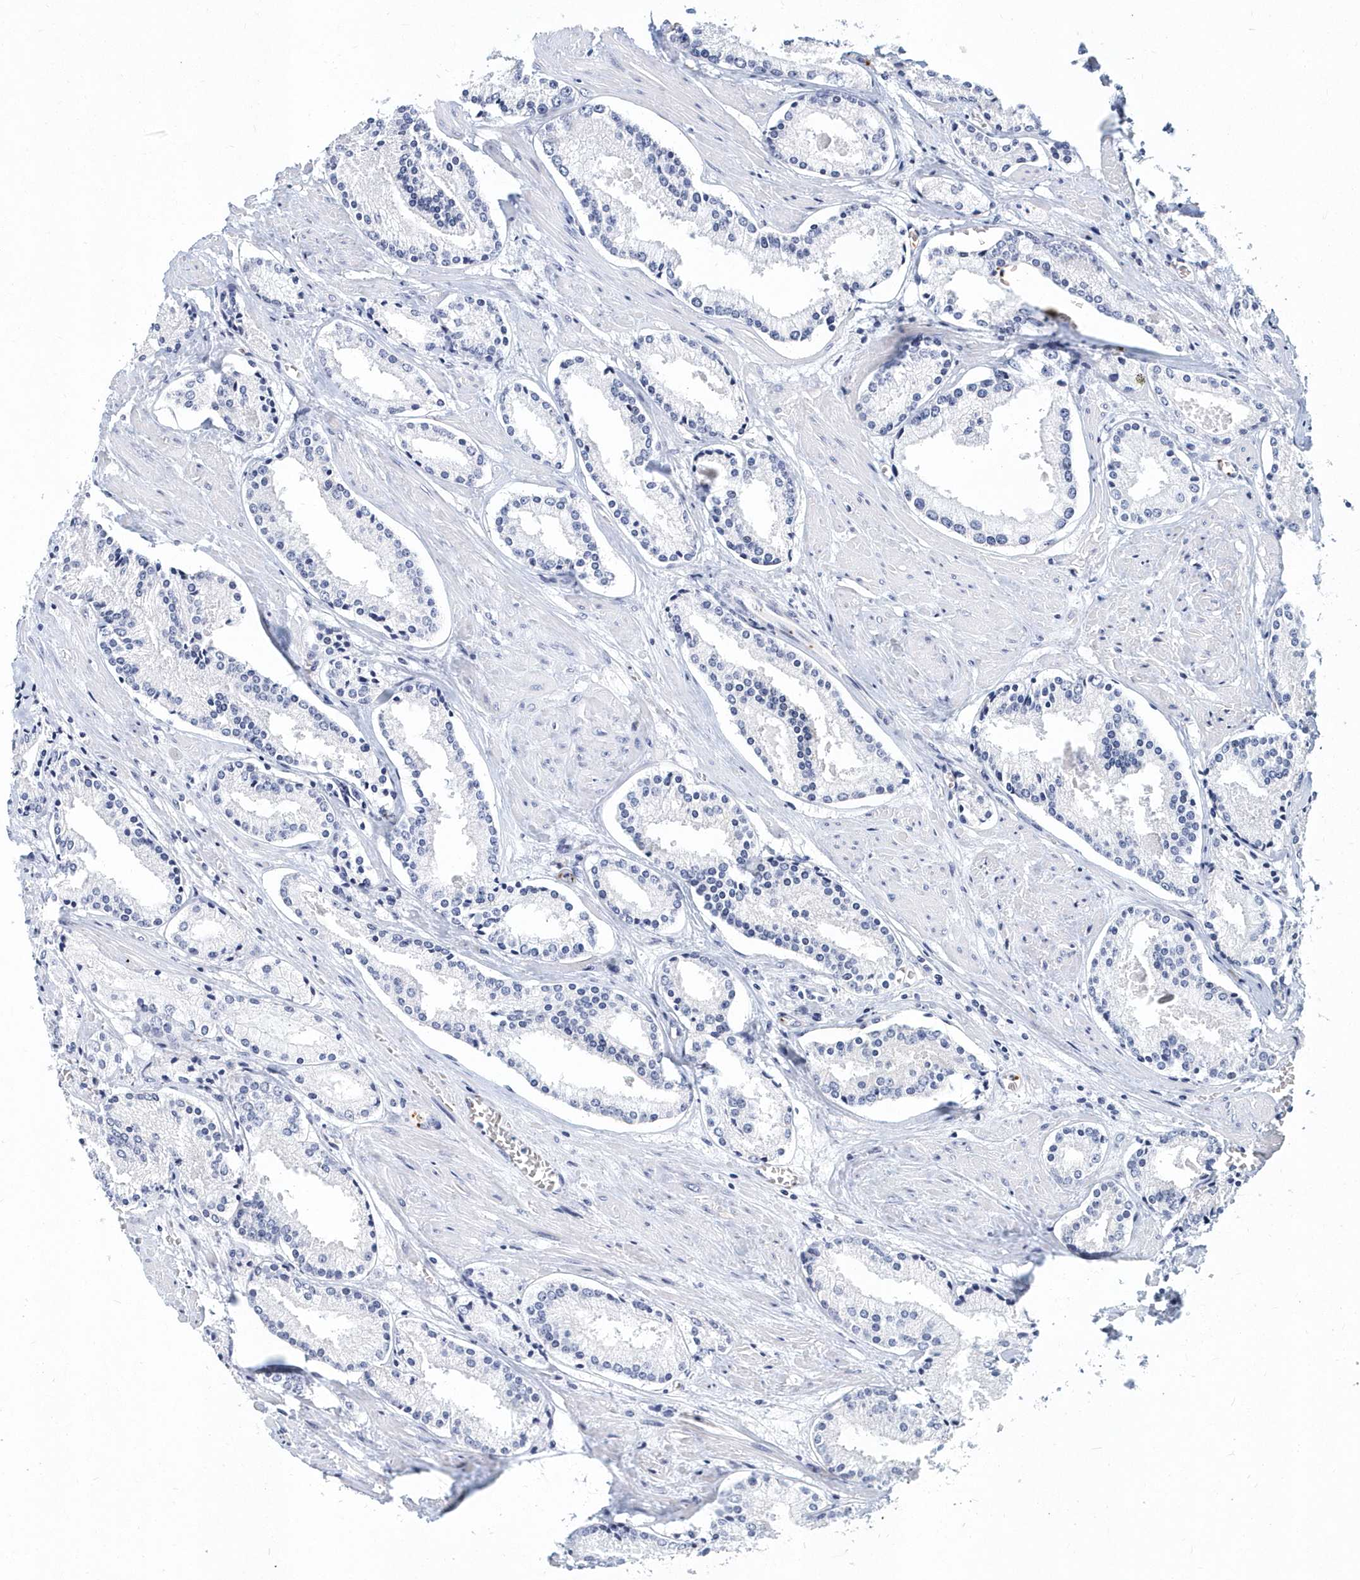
{"staining": {"intensity": "negative", "quantity": "none", "location": "none"}, "tissue": "prostate cancer", "cell_type": "Tumor cells", "image_type": "cancer", "snomed": [{"axis": "morphology", "description": "Adenocarcinoma, Low grade"}, {"axis": "topography", "description": "Prostate"}], "caption": "DAB immunohistochemical staining of prostate adenocarcinoma (low-grade) shows no significant staining in tumor cells.", "gene": "ITGA2B", "patient": {"sex": "male", "age": 54}}